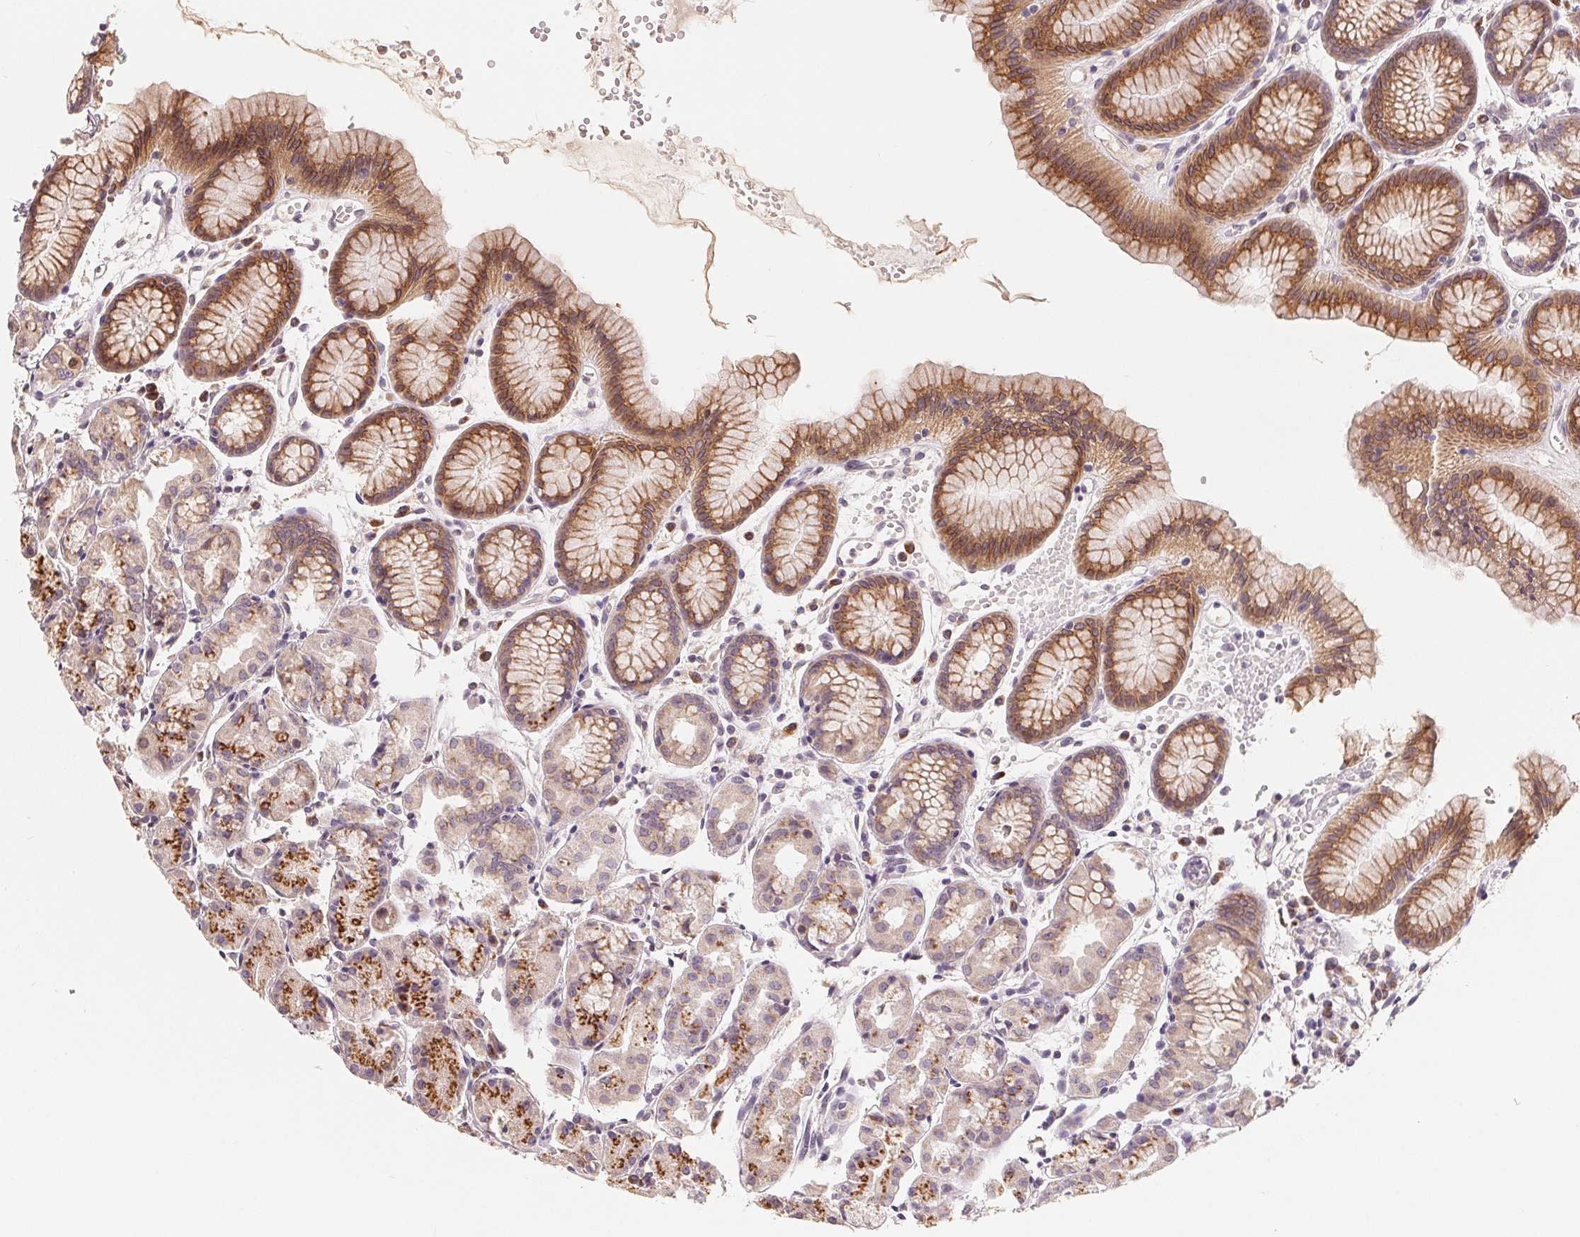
{"staining": {"intensity": "strong", "quantity": ">75%", "location": "cytoplasmic/membranous"}, "tissue": "stomach", "cell_type": "Glandular cells", "image_type": "normal", "snomed": [{"axis": "morphology", "description": "Normal tissue, NOS"}, {"axis": "topography", "description": "Stomach, upper"}], "caption": "Protein expression by immunohistochemistry (IHC) displays strong cytoplasmic/membranous positivity in approximately >75% of glandular cells in normal stomach. (Stains: DAB in brown, nuclei in blue, Microscopy: brightfield microscopy at high magnification).", "gene": "TMSB15B", "patient": {"sex": "male", "age": 47}}